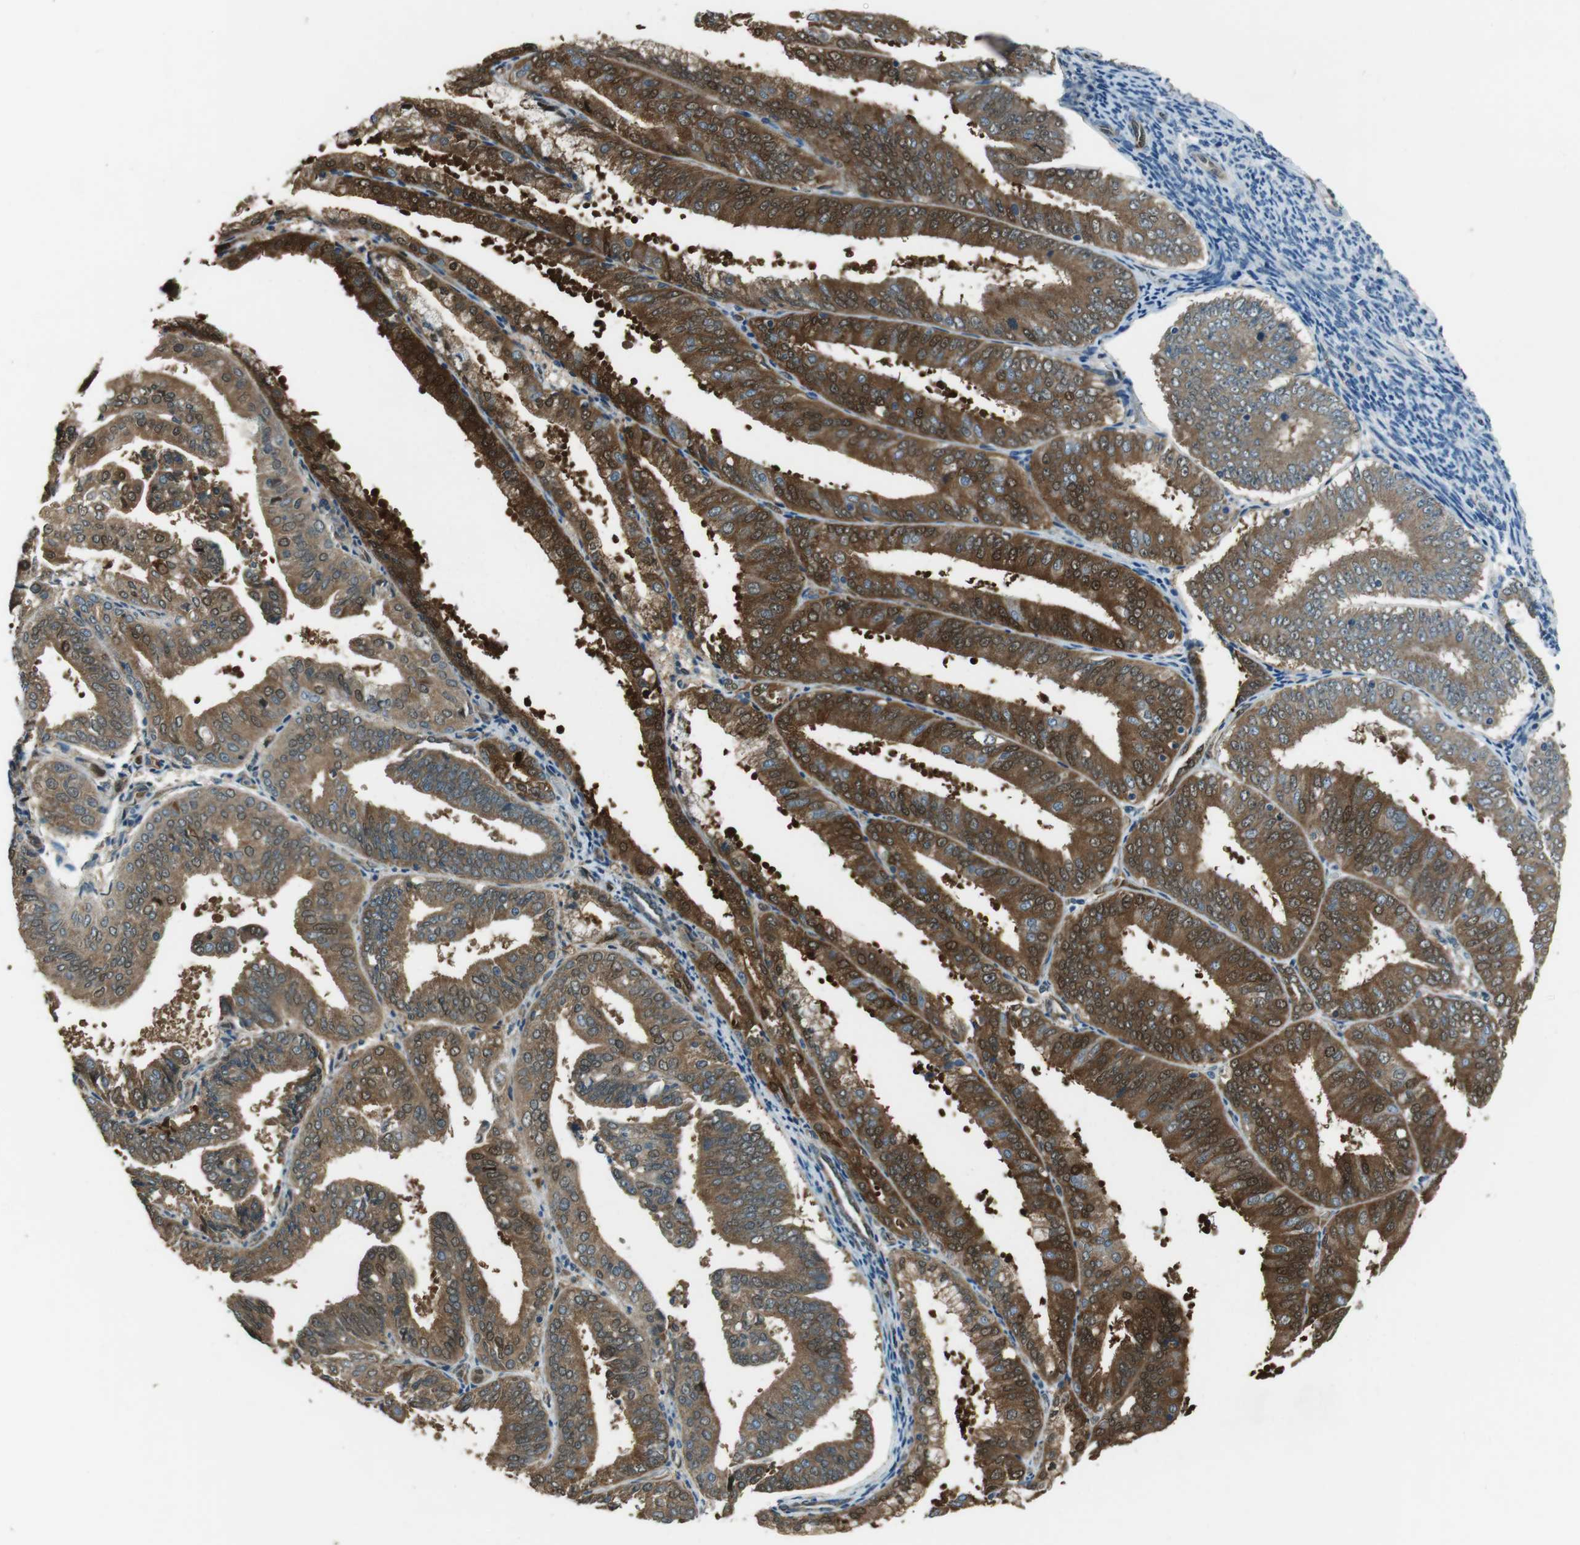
{"staining": {"intensity": "moderate", "quantity": ">75%", "location": "cytoplasmic/membranous,nuclear"}, "tissue": "endometrial cancer", "cell_type": "Tumor cells", "image_type": "cancer", "snomed": [{"axis": "morphology", "description": "Adenocarcinoma, NOS"}, {"axis": "topography", "description": "Endometrium"}], "caption": "Immunohistochemical staining of endometrial cancer demonstrates medium levels of moderate cytoplasmic/membranous and nuclear protein positivity in about >75% of tumor cells. (DAB IHC, brown staining for protein, blue staining for nuclei).", "gene": "MFAP3", "patient": {"sex": "female", "age": 63}}